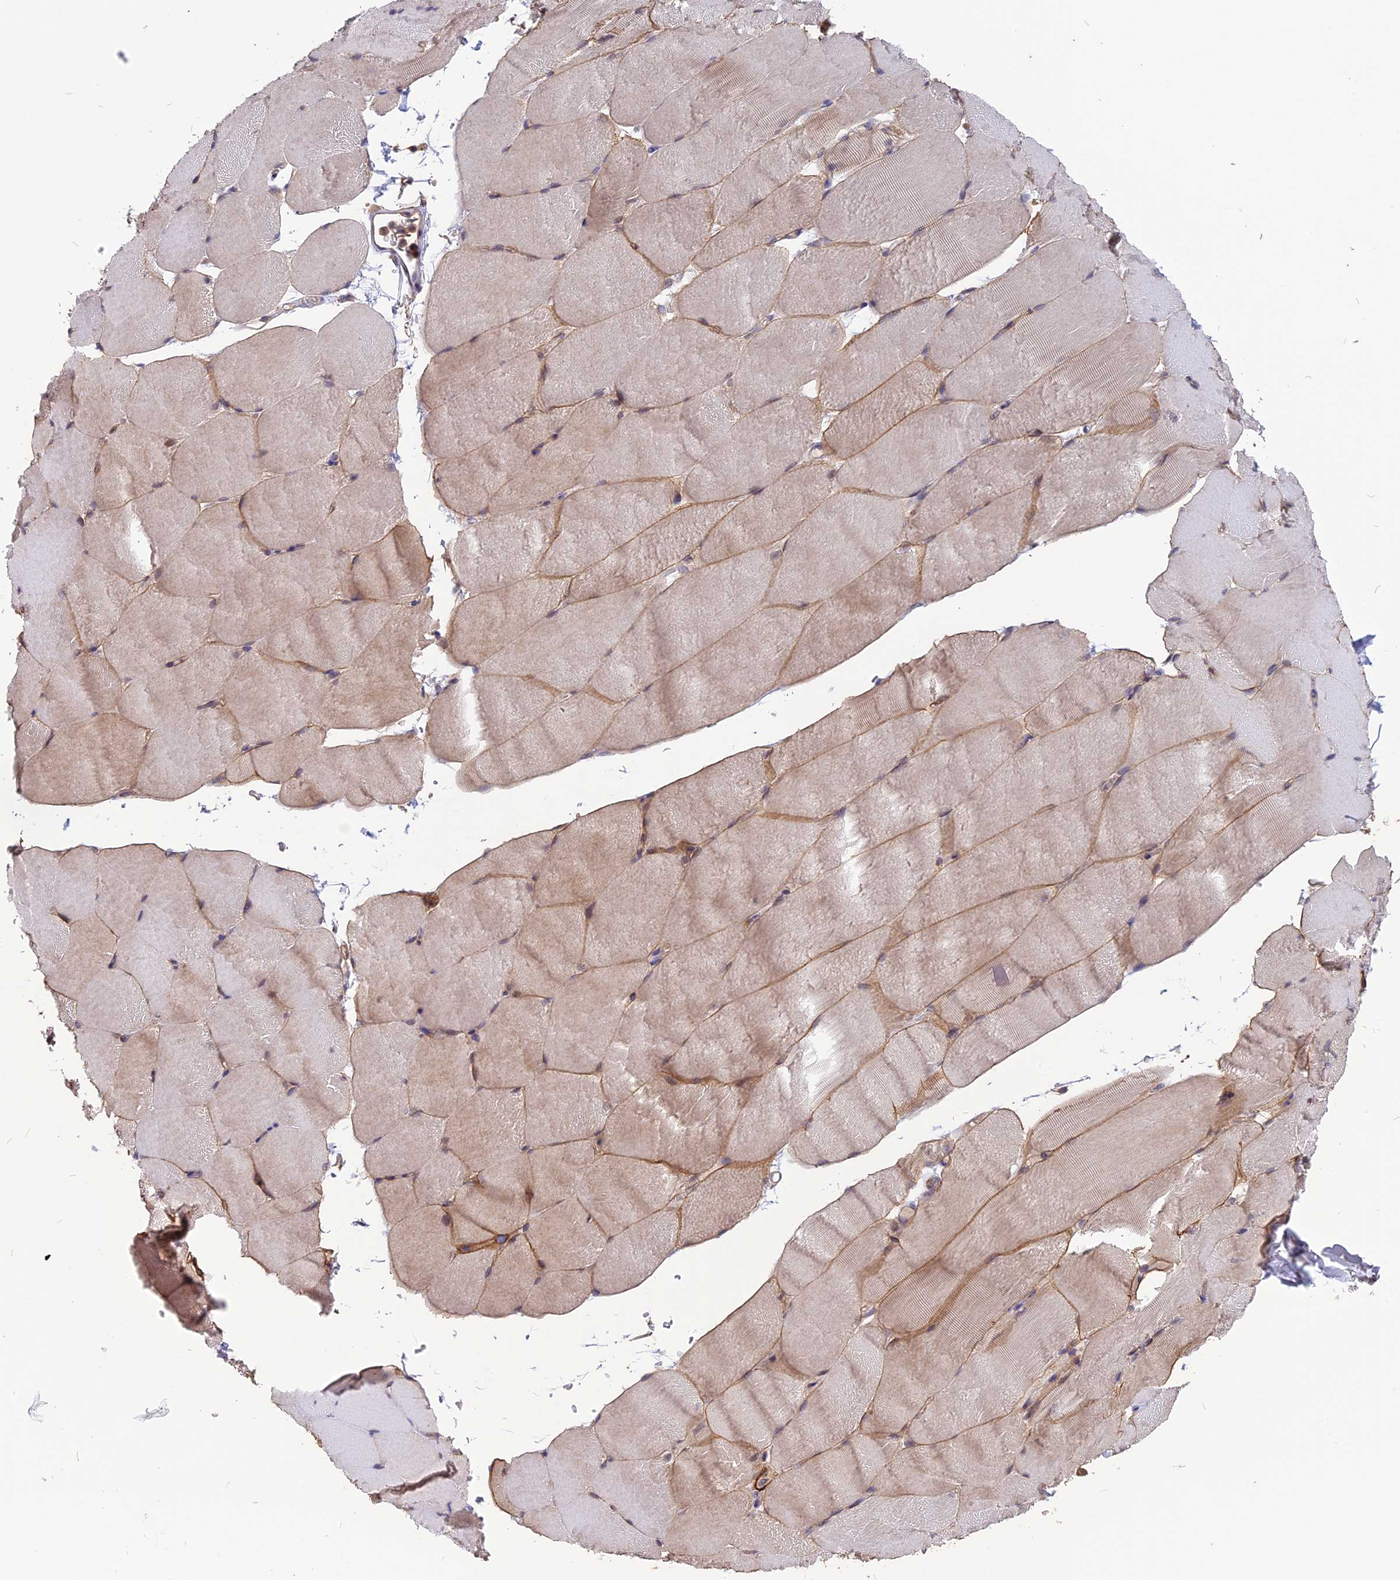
{"staining": {"intensity": "weak", "quantity": ">75%", "location": "cytoplasmic/membranous"}, "tissue": "skeletal muscle", "cell_type": "Myocytes", "image_type": "normal", "snomed": [{"axis": "morphology", "description": "Normal tissue, NOS"}, {"axis": "topography", "description": "Skeletal muscle"}, {"axis": "topography", "description": "Parathyroid gland"}], "caption": "An image of skeletal muscle stained for a protein demonstrates weak cytoplasmic/membranous brown staining in myocytes. Immunohistochemistry (ihc) stains the protein in brown and the nuclei are stained blue.", "gene": "CARMIL2", "patient": {"sex": "female", "age": 37}}